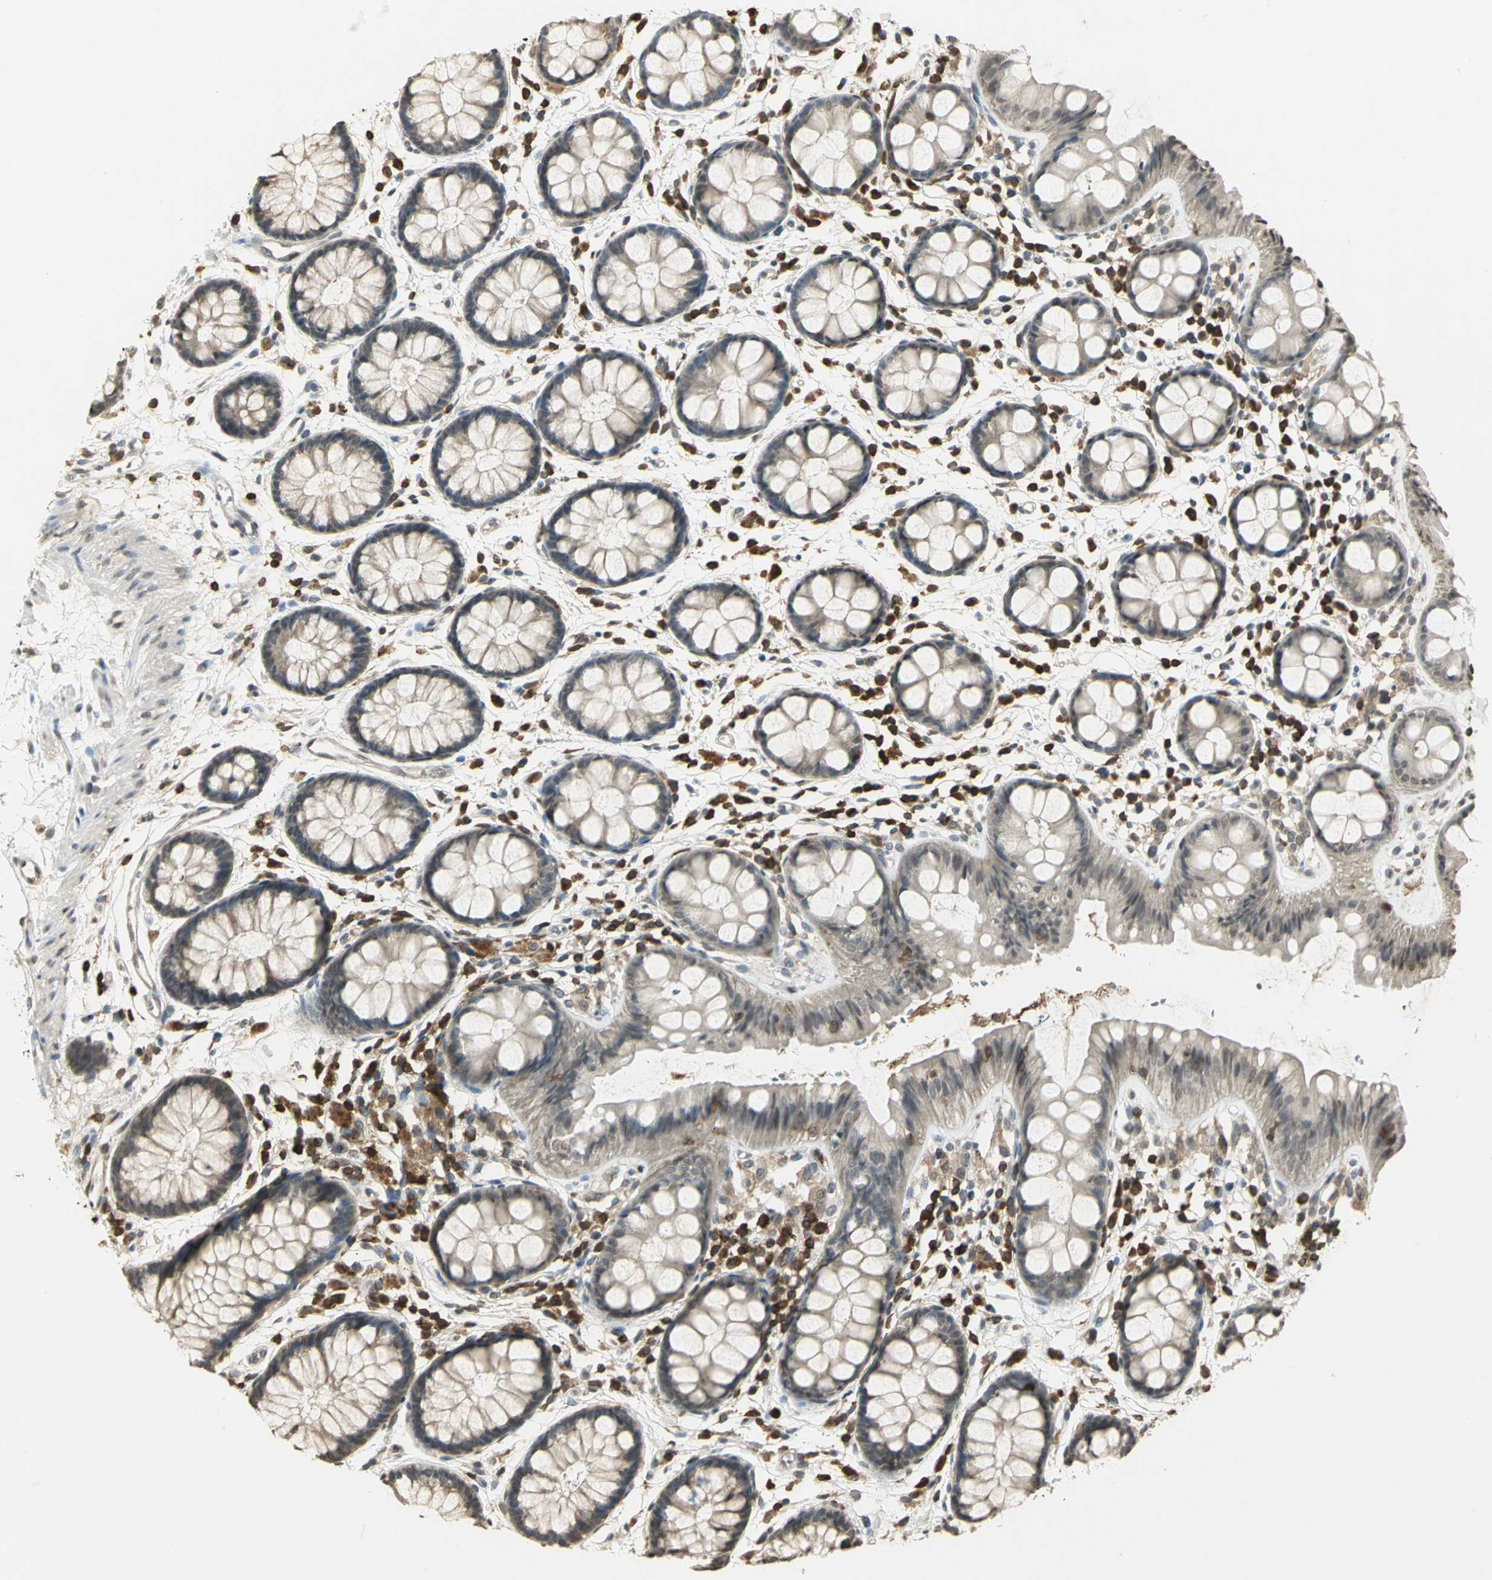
{"staining": {"intensity": "weak", "quantity": "<25%", "location": "cytoplasmic/membranous"}, "tissue": "rectum", "cell_type": "Glandular cells", "image_type": "normal", "snomed": [{"axis": "morphology", "description": "Normal tissue, NOS"}, {"axis": "topography", "description": "Rectum"}], "caption": "A high-resolution photomicrograph shows immunohistochemistry (IHC) staining of unremarkable rectum, which reveals no significant expression in glandular cells. (Immunohistochemistry, brightfield microscopy, high magnification).", "gene": "IL16", "patient": {"sex": "female", "age": 66}}